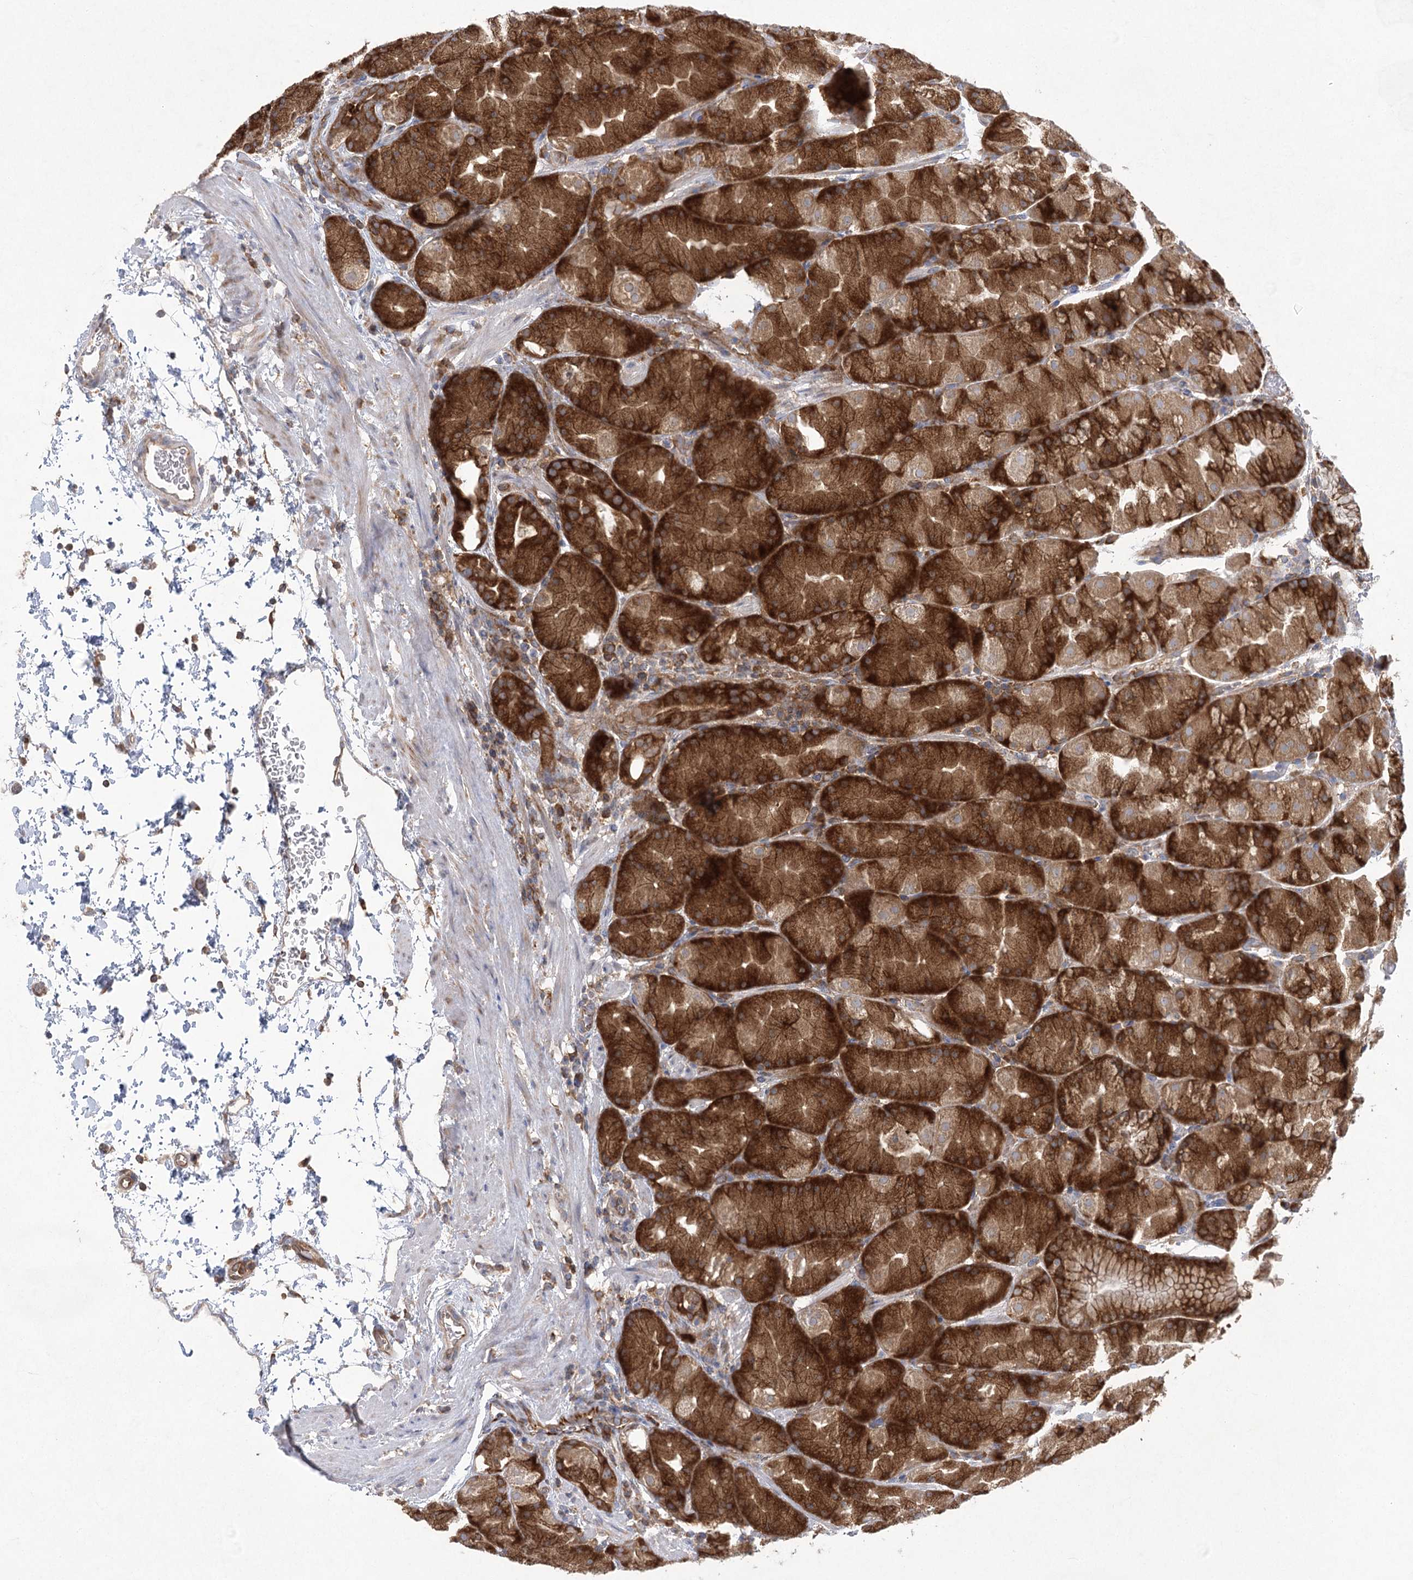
{"staining": {"intensity": "strong", "quantity": ">75%", "location": "cytoplasmic/membranous"}, "tissue": "stomach", "cell_type": "Glandular cells", "image_type": "normal", "snomed": [{"axis": "morphology", "description": "Normal tissue, NOS"}, {"axis": "topography", "description": "Stomach, upper"}, {"axis": "topography", "description": "Stomach"}], "caption": "Brown immunohistochemical staining in benign stomach displays strong cytoplasmic/membranous staining in about >75% of glandular cells. The staining was performed using DAB (3,3'-diaminobenzidine) to visualize the protein expression in brown, while the nuclei were stained in blue with hematoxylin (Magnification: 20x).", "gene": "EIF3A", "patient": {"sex": "male", "age": 48}}